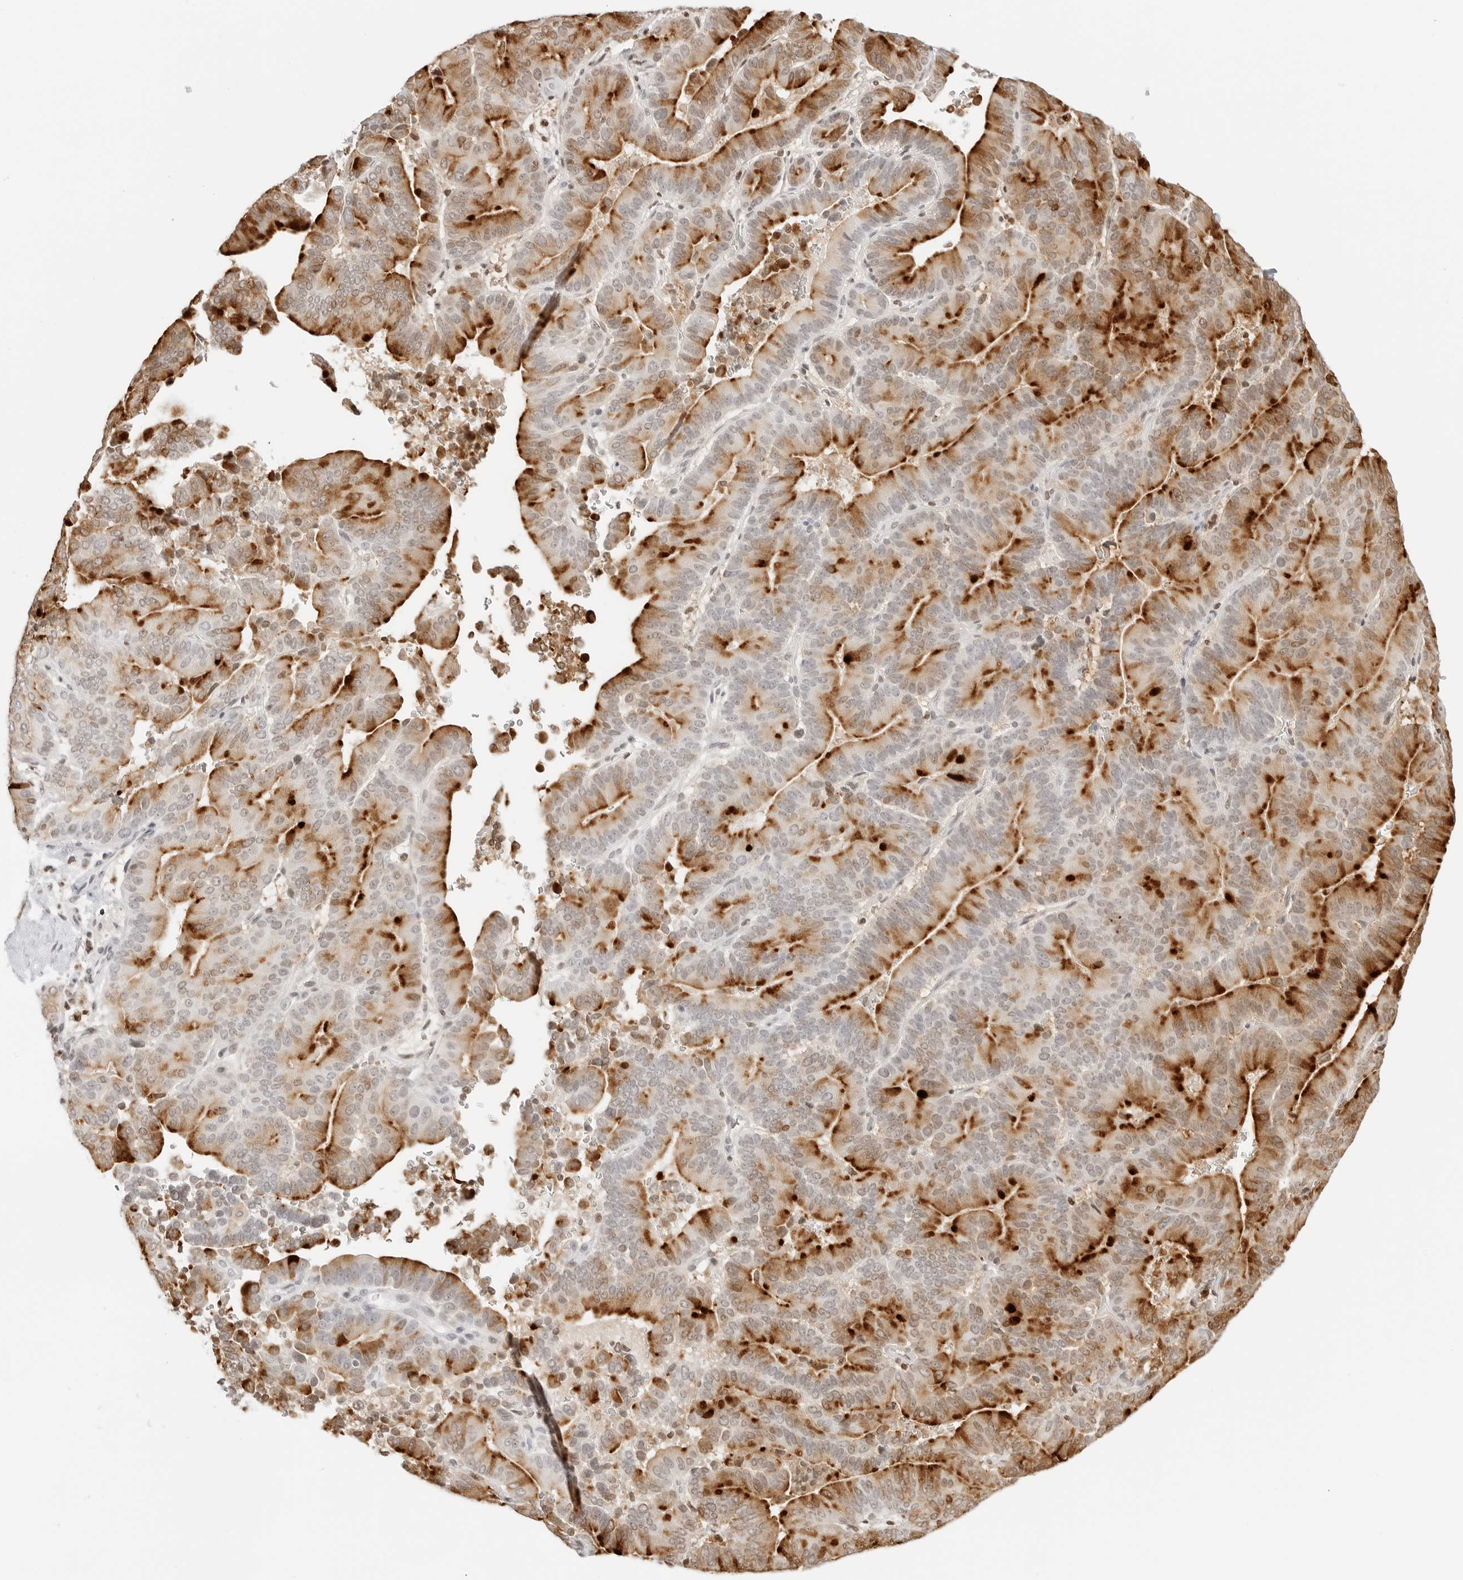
{"staining": {"intensity": "strong", "quantity": "25%-75%", "location": "cytoplasmic/membranous"}, "tissue": "liver cancer", "cell_type": "Tumor cells", "image_type": "cancer", "snomed": [{"axis": "morphology", "description": "Cholangiocarcinoma"}, {"axis": "topography", "description": "Liver"}], "caption": "There is high levels of strong cytoplasmic/membranous positivity in tumor cells of liver cancer (cholangiocarcinoma), as demonstrated by immunohistochemical staining (brown color).", "gene": "TFF2", "patient": {"sex": "female", "age": 75}}